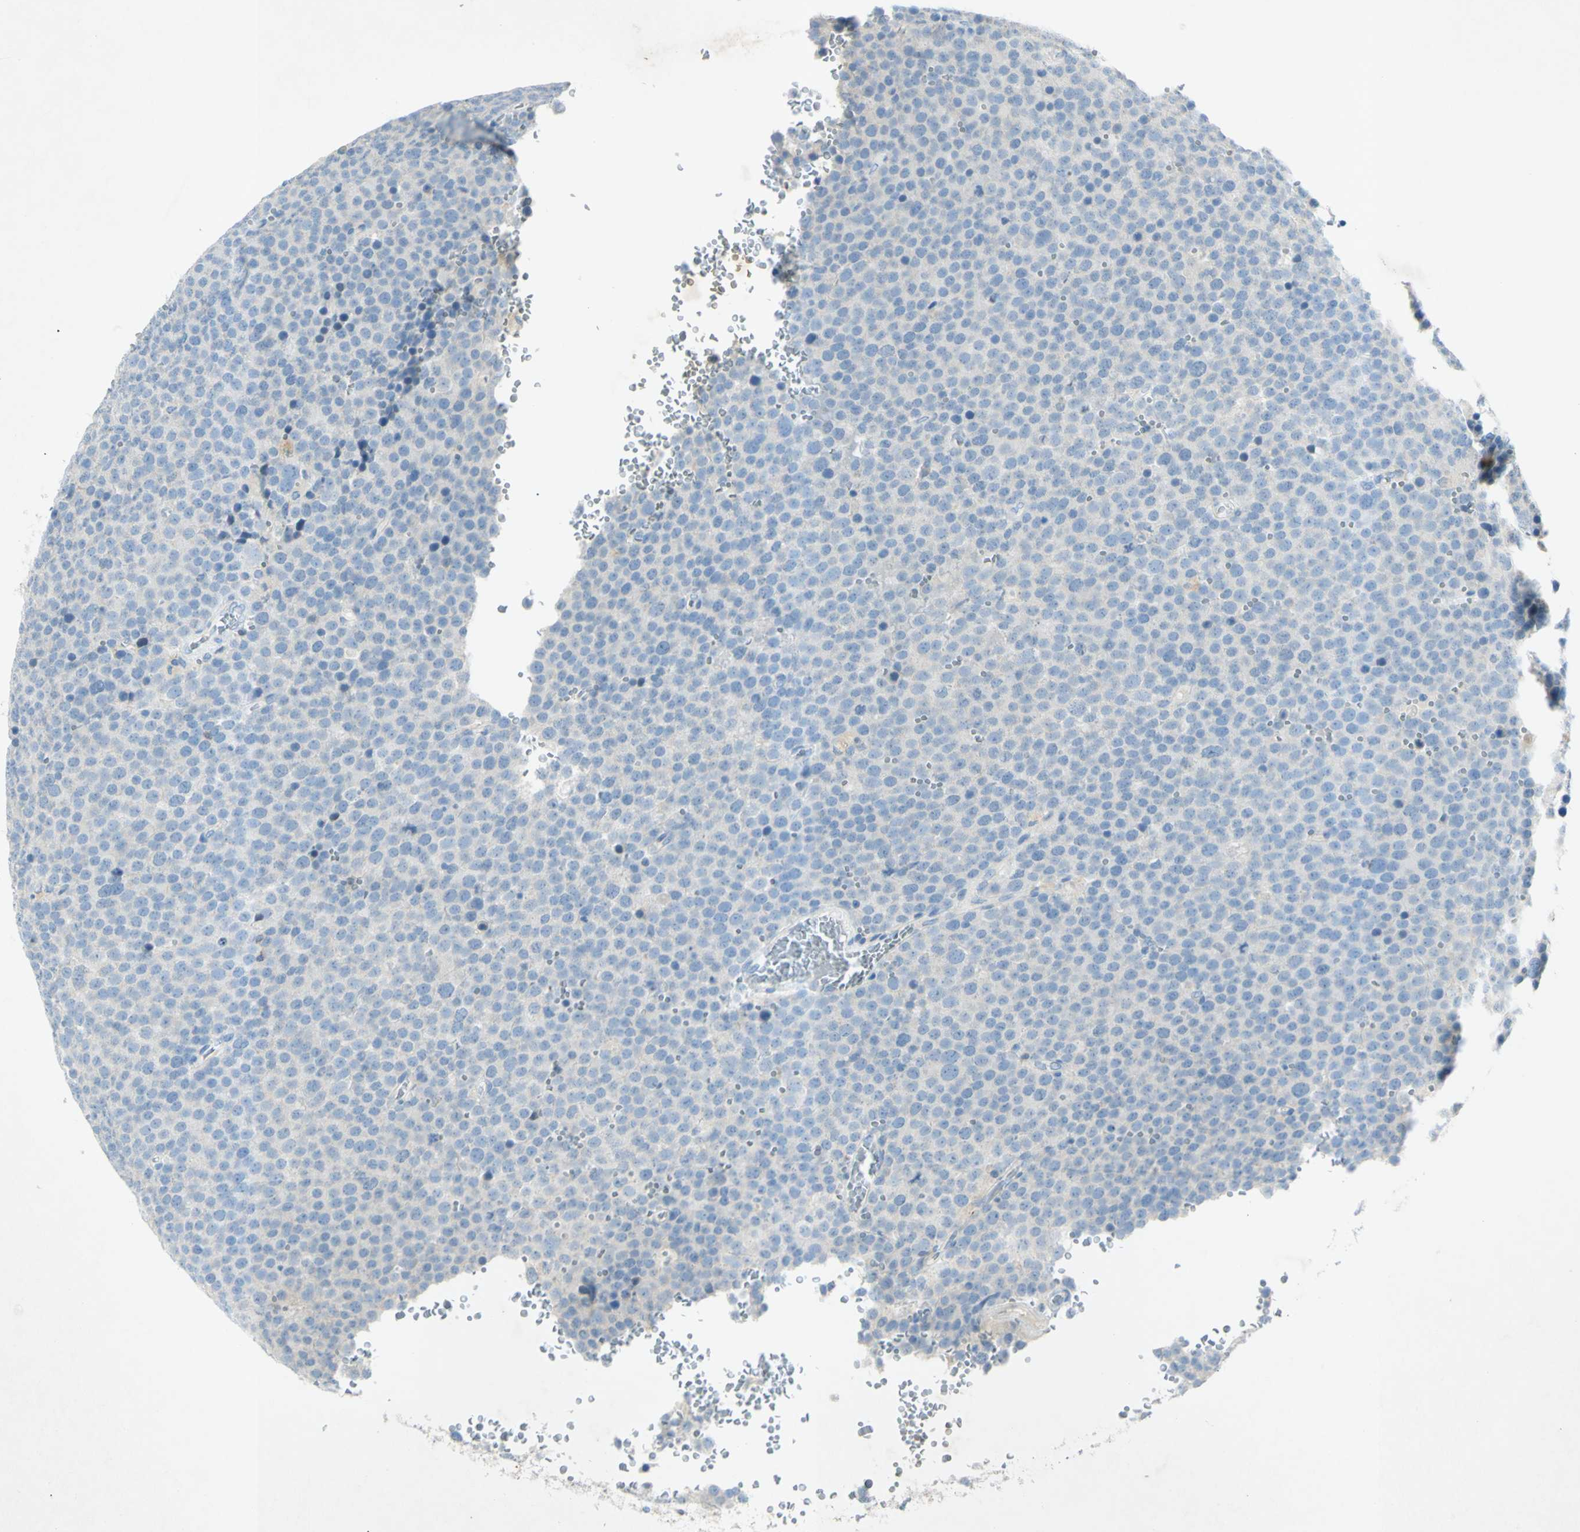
{"staining": {"intensity": "negative", "quantity": "none", "location": "none"}, "tissue": "testis cancer", "cell_type": "Tumor cells", "image_type": "cancer", "snomed": [{"axis": "morphology", "description": "Seminoma, NOS"}, {"axis": "topography", "description": "Testis"}], "caption": "Human seminoma (testis) stained for a protein using immunohistochemistry shows no expression in tumor cells.", "gene": "GDF15", "patient": {"sex": "male", "age": 71}}